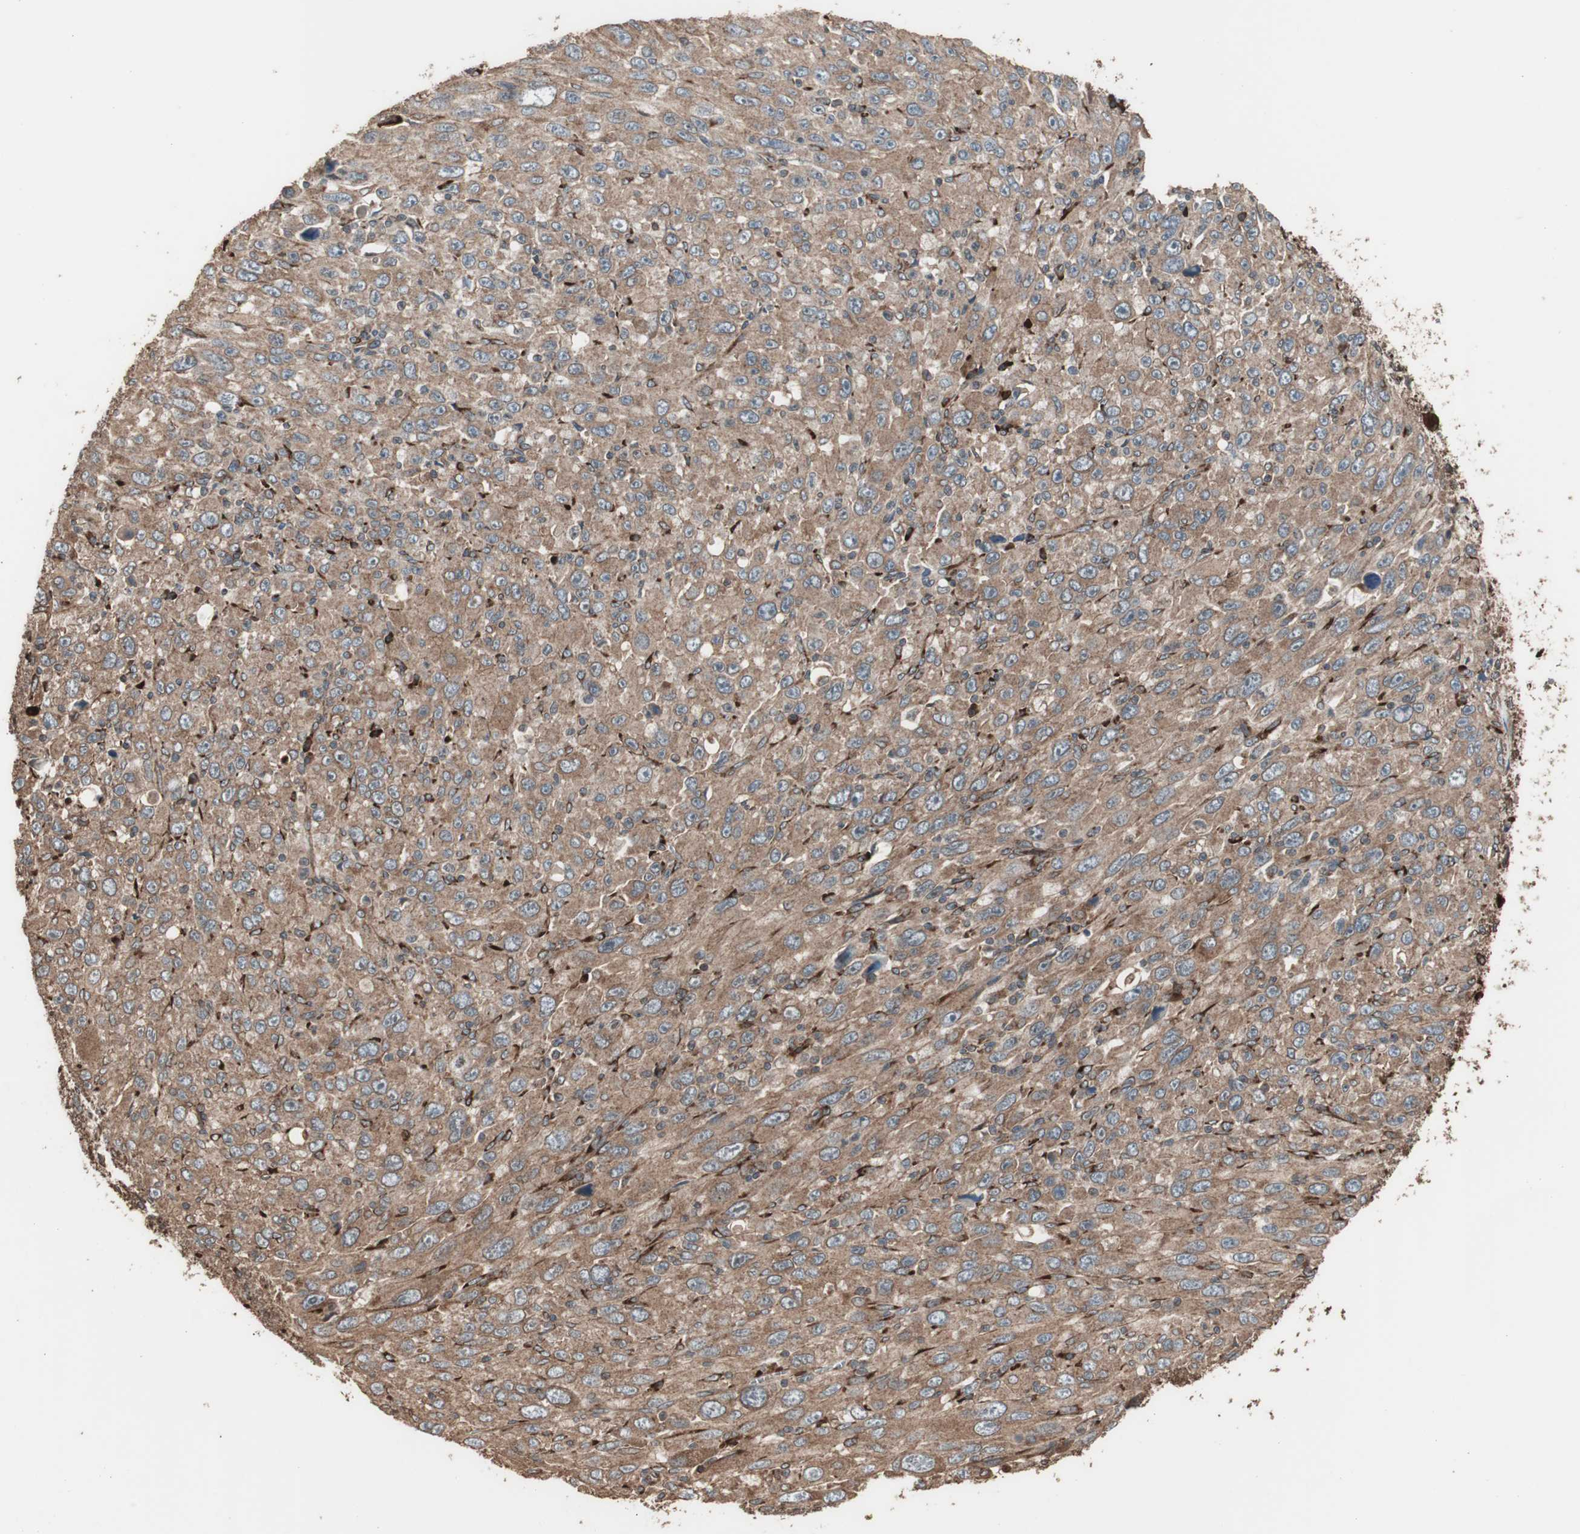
{"staining": {"intensity": "moderate", "quantity": ">75%", "location": "cytoplasmic/membranous"}, "tissue": "melanoma", "cell_type": "Tumor cells", "image_type": "cancer", "snomed": [{"axis": "morphology", "description": "Malignant melanoma, Metastatic site"}, {"axis": "topography", "description": "Skin"}], "caption": "The micrograph displays a brown stain indicating the presence of a protein in the cytoplasmic/membranous of tumor cells in malignant melanoma (metastatic site).", "gene": "LZTS1", "patient": {"sex": "female", "age": 56}}